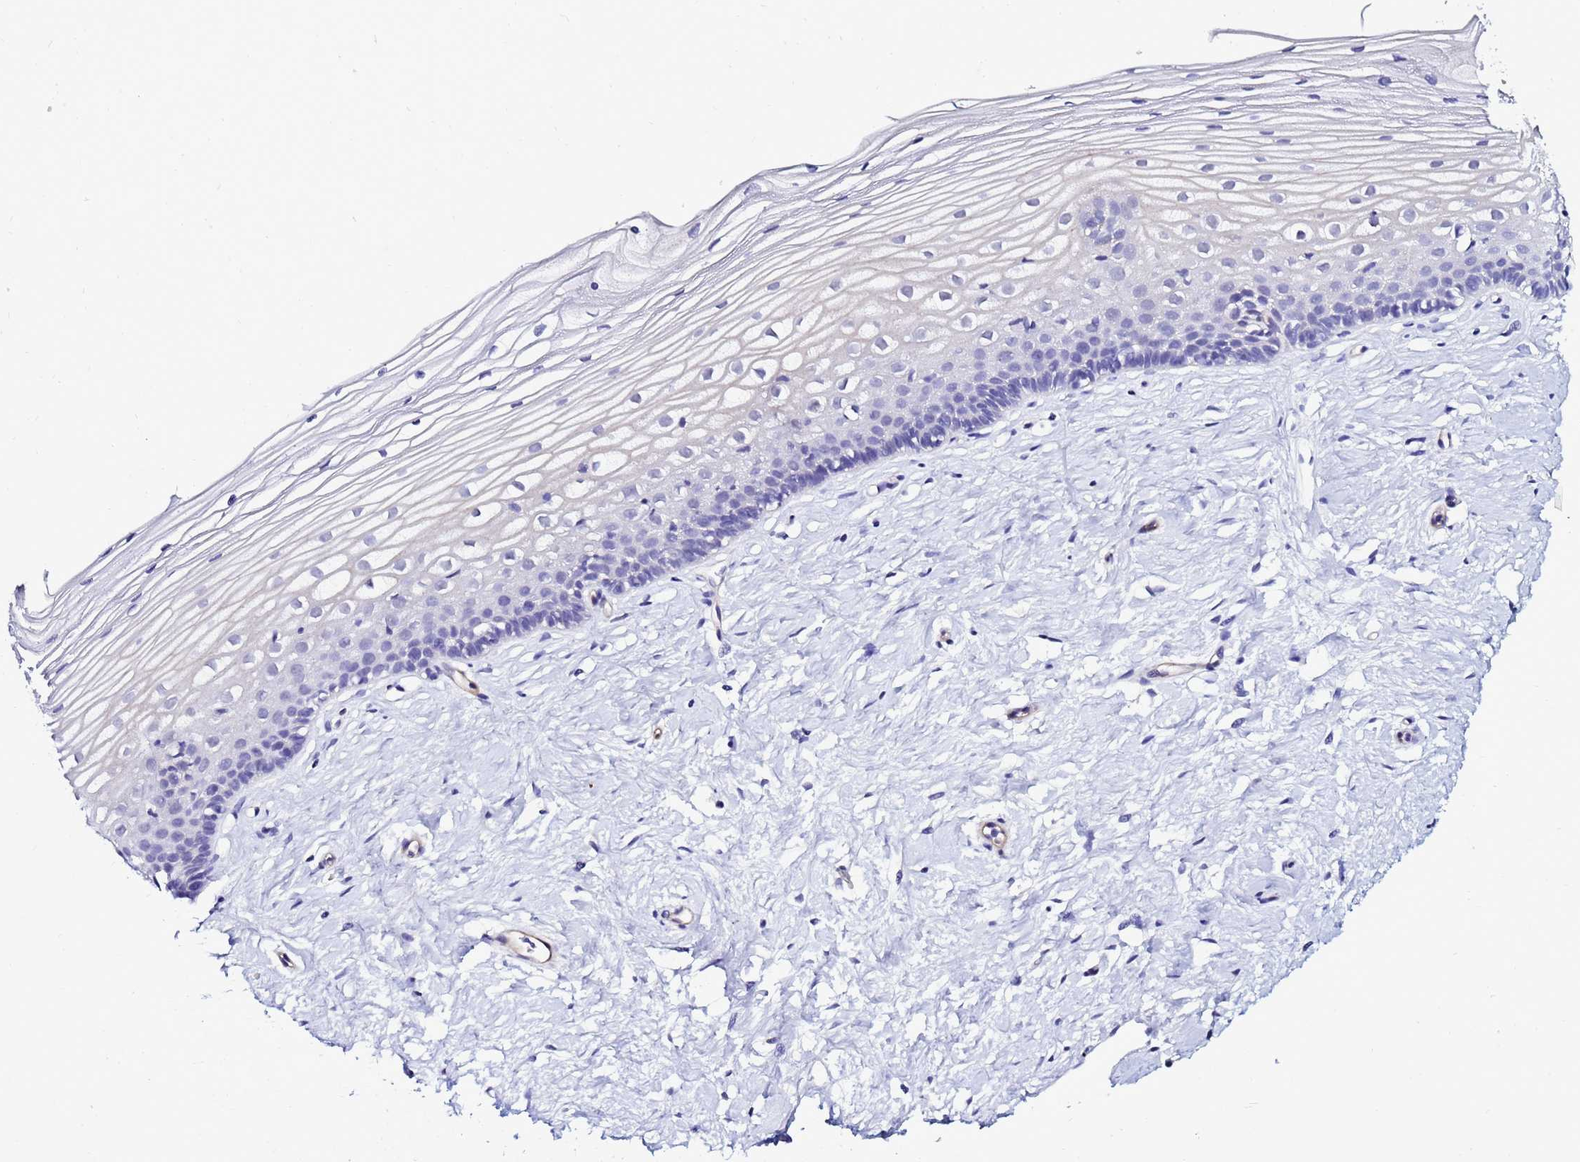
{"staining": {"intensity": "negative", "quantity": "none", "location": "none"}, "tissue": "cervix", "cell_type": "Glandular cells", "image_type": "normal", "snomed": [{"axis": "morphology", "description": "Normal tissue, NOS"}, {"axis": "topography", "description": "Cervix"}], "caption": "Human cervix stained for a protein using immunohistochemistry demonstrates no staining in glandular cells.", "gene": "DEFB104A", "patient": {"sex": "female", "age": 40}}